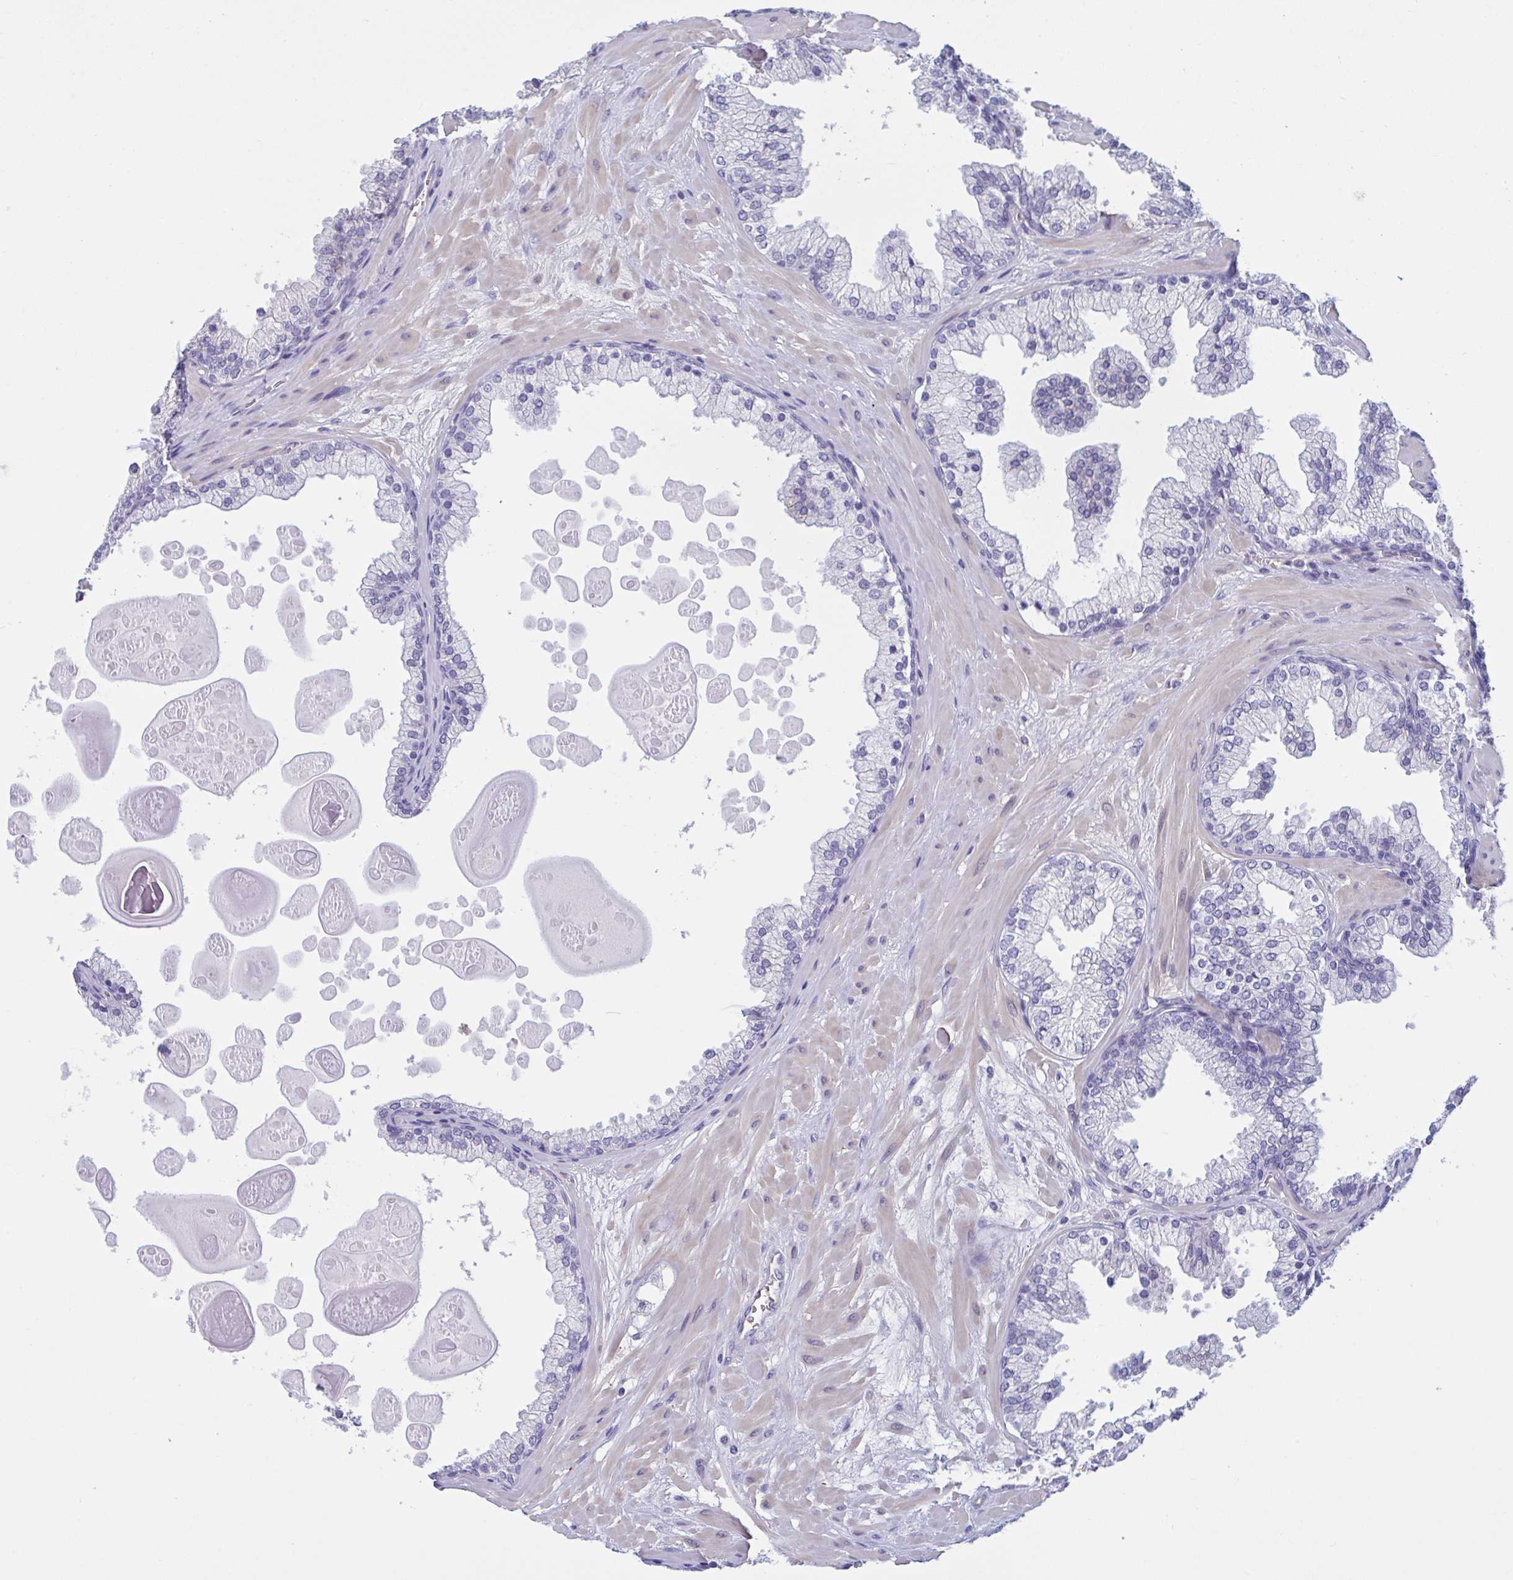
{"staining": {"intensity": "negative", "quantity": "none", "location": "none"}, "tissue": "prostate", "cell_type": "Glandular cells", "image_type": "normal", "snomed": [{"axis": "morphology", "description": "Normal tissue, NOS"}, {"axis": "topography", "description": "Prostate"}, {"axis": "topography", "description": "Peripheral nerve tissue"}], "caption": "The immunohistochemistry (IHC) histopathology image has no significant staining in glandular cells of prostate. (DAB (3,3'-diaminobenzidine) immunohistochemistry visualized using brightfield microscopy, high magnification).", "gene": "MS4A14", "patient": {"sex": "male", "age": 61}}